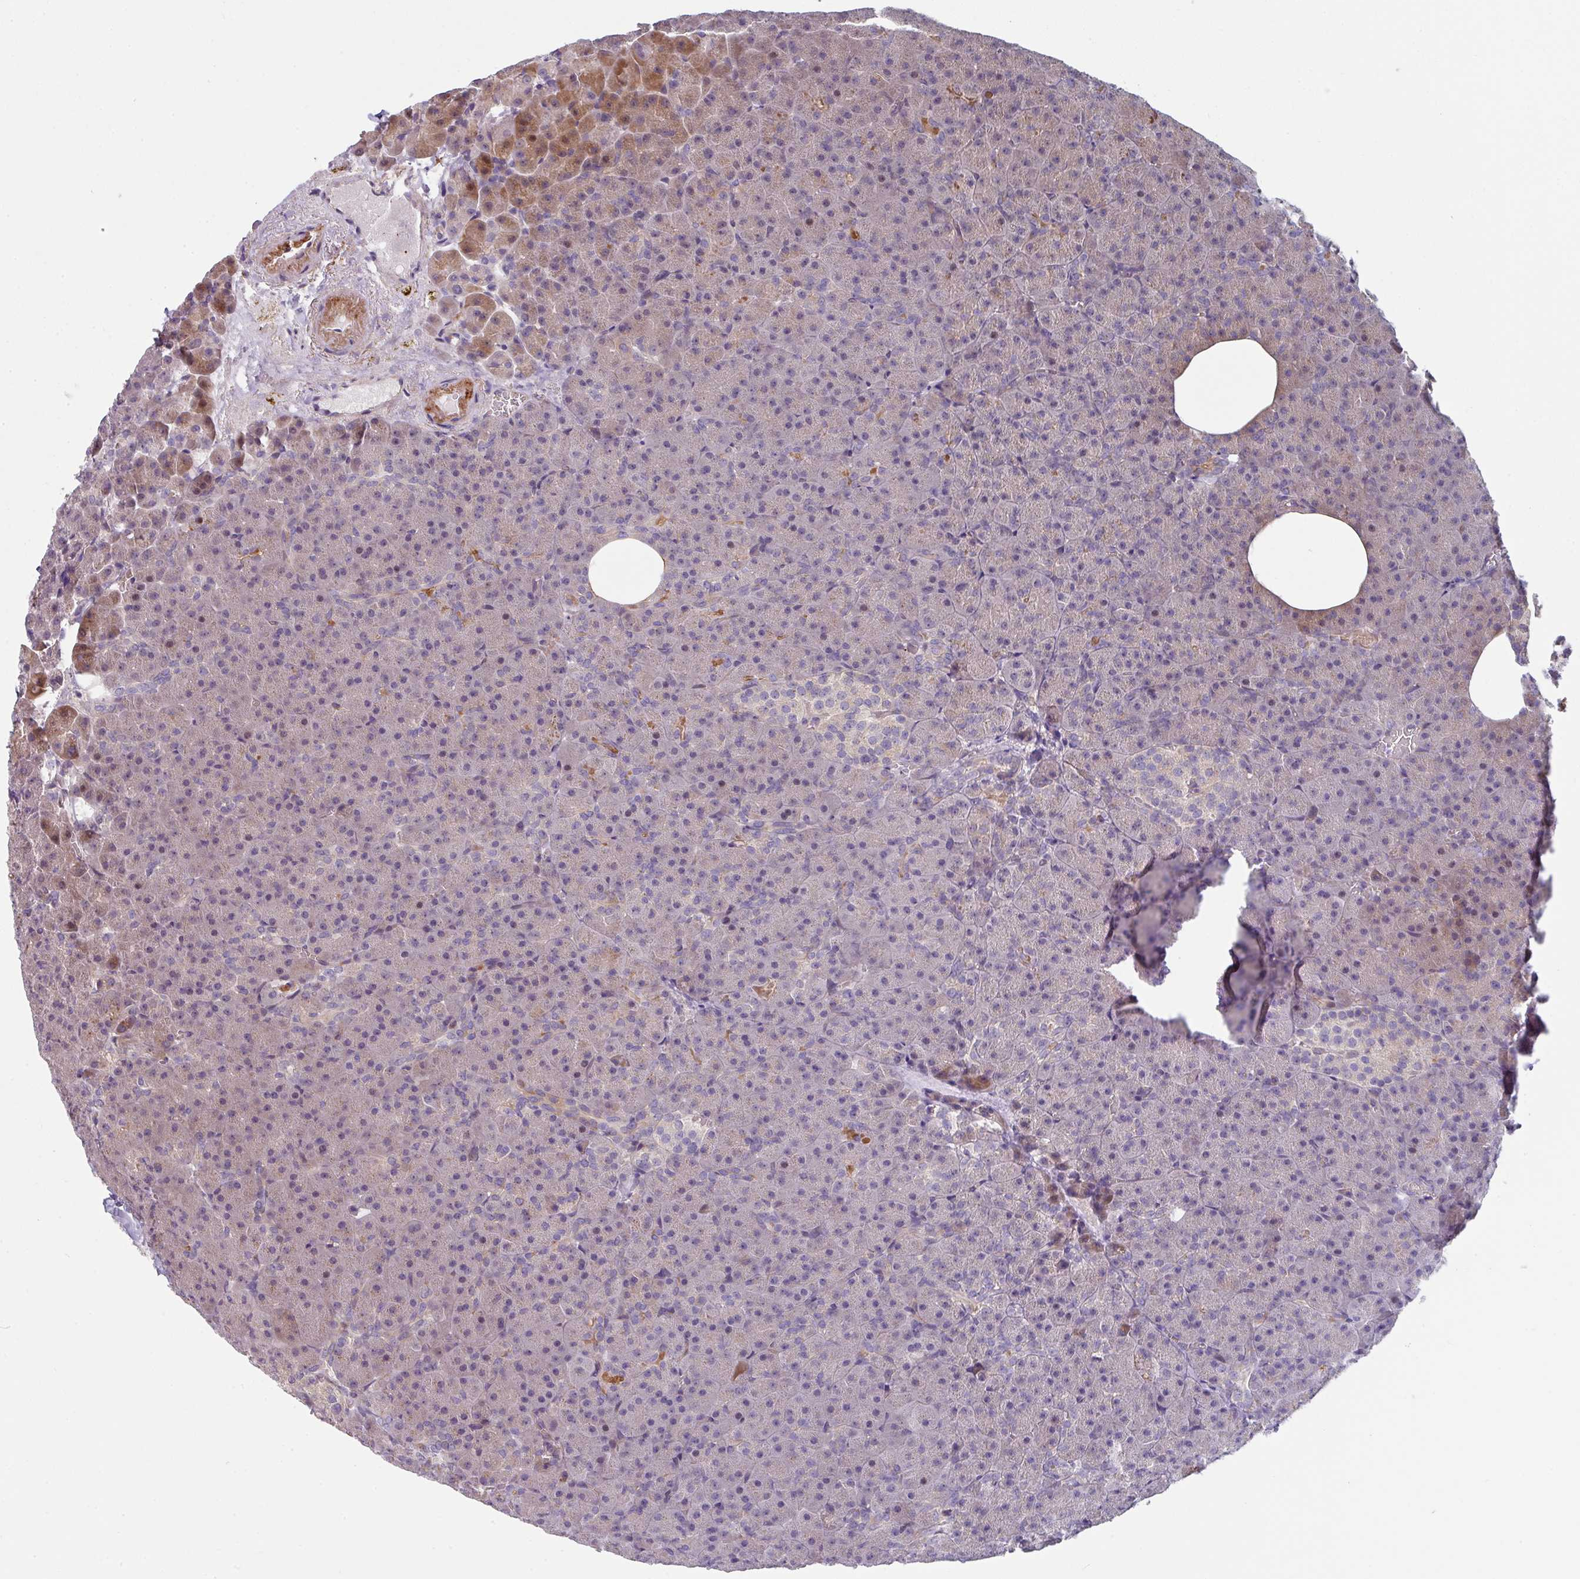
{"staining": {"intensity": "moderate", "quantity": "<25%", "location": "cytoplasmic/membranous"}, "tissue": "pancreas", "cell_type": "Exocrine glandular cells", "image_type": "normal", "snomed": [{"axis": "morphology", "description": "Normal tissue, NOS"}, {"axis": "topography", "description": "Pancreas"}], "caption": "Pancreas stained with a brown dye shows moderate cytoplasmic/membranous positive expression in approximately <25% of exocrine glandular cells.", "gene": "C2orf16", "patient": {"sex": "female", "age": 74}}